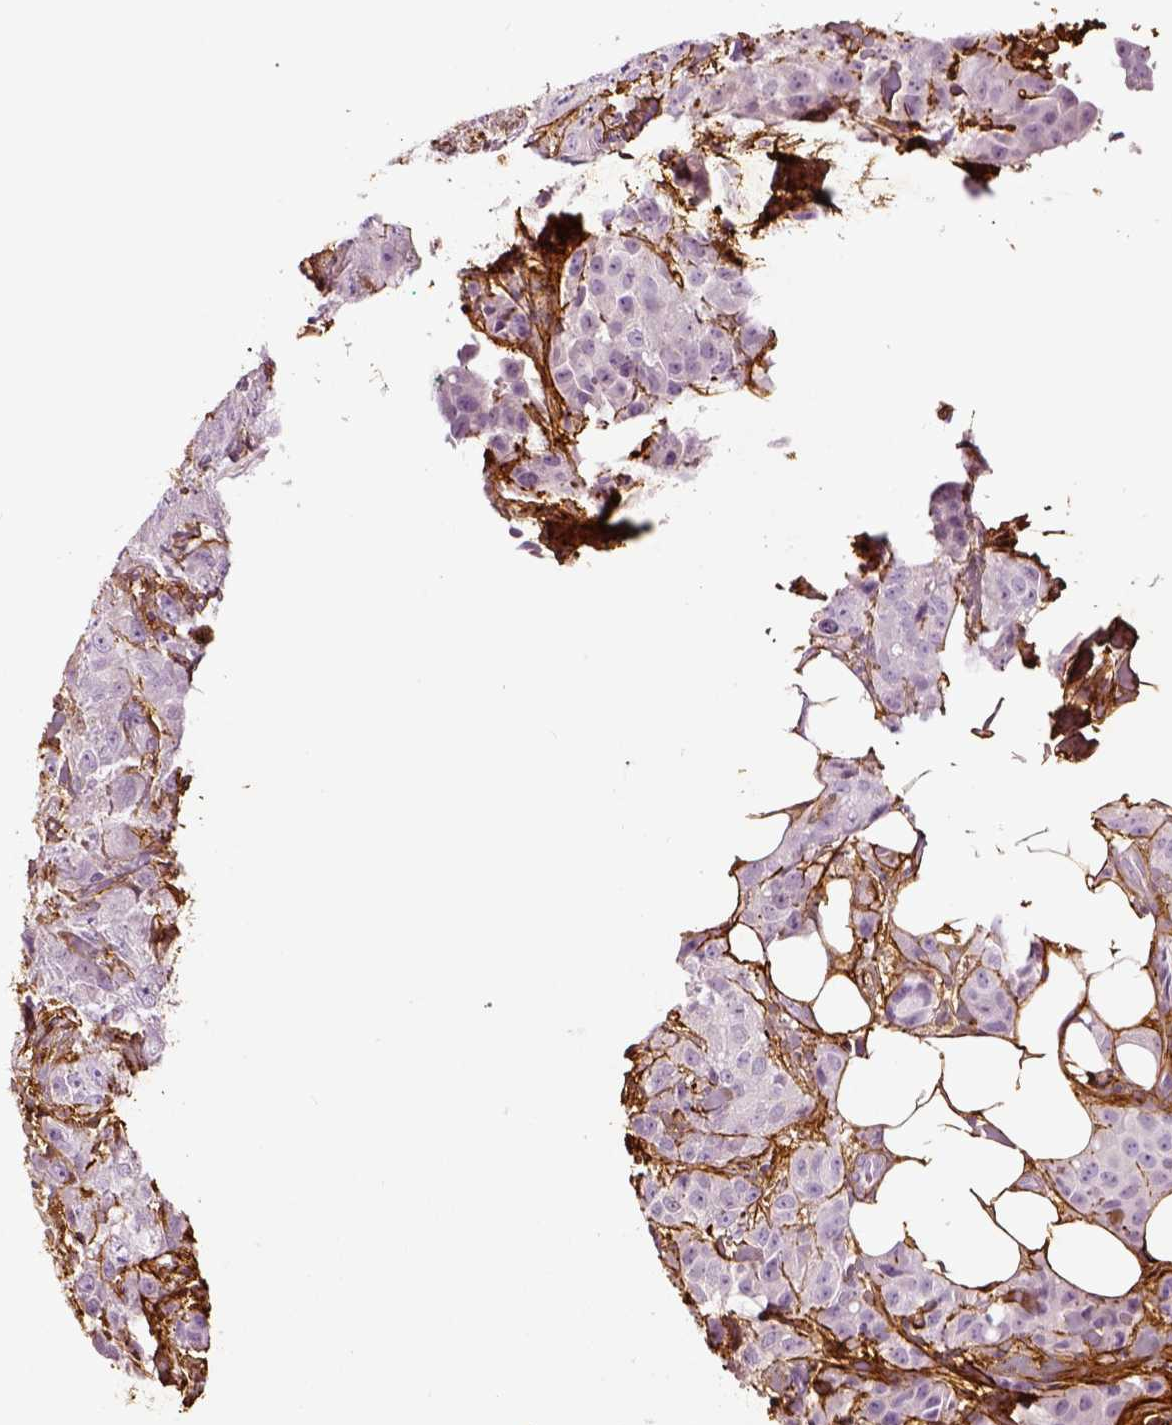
{"staining": {"intensity": "negative", "quantity": "none", "location": "none"}, "tissue": "breast cancer", "cell_type": "Tumor cells", "image_type": "cancer", "snomed": [{"axis": "morphology", "description": "Duct carcinoma"}, {"axis": "topography", "description": "Breast"}], "caption": "A micrograph of human invasive ductal carcinoma (breast) is negative for staining in tumor cells. (DAB IHC, high magnification).", "gene": "COL6A2", "patient": {"sex": "female", "age": 43}}